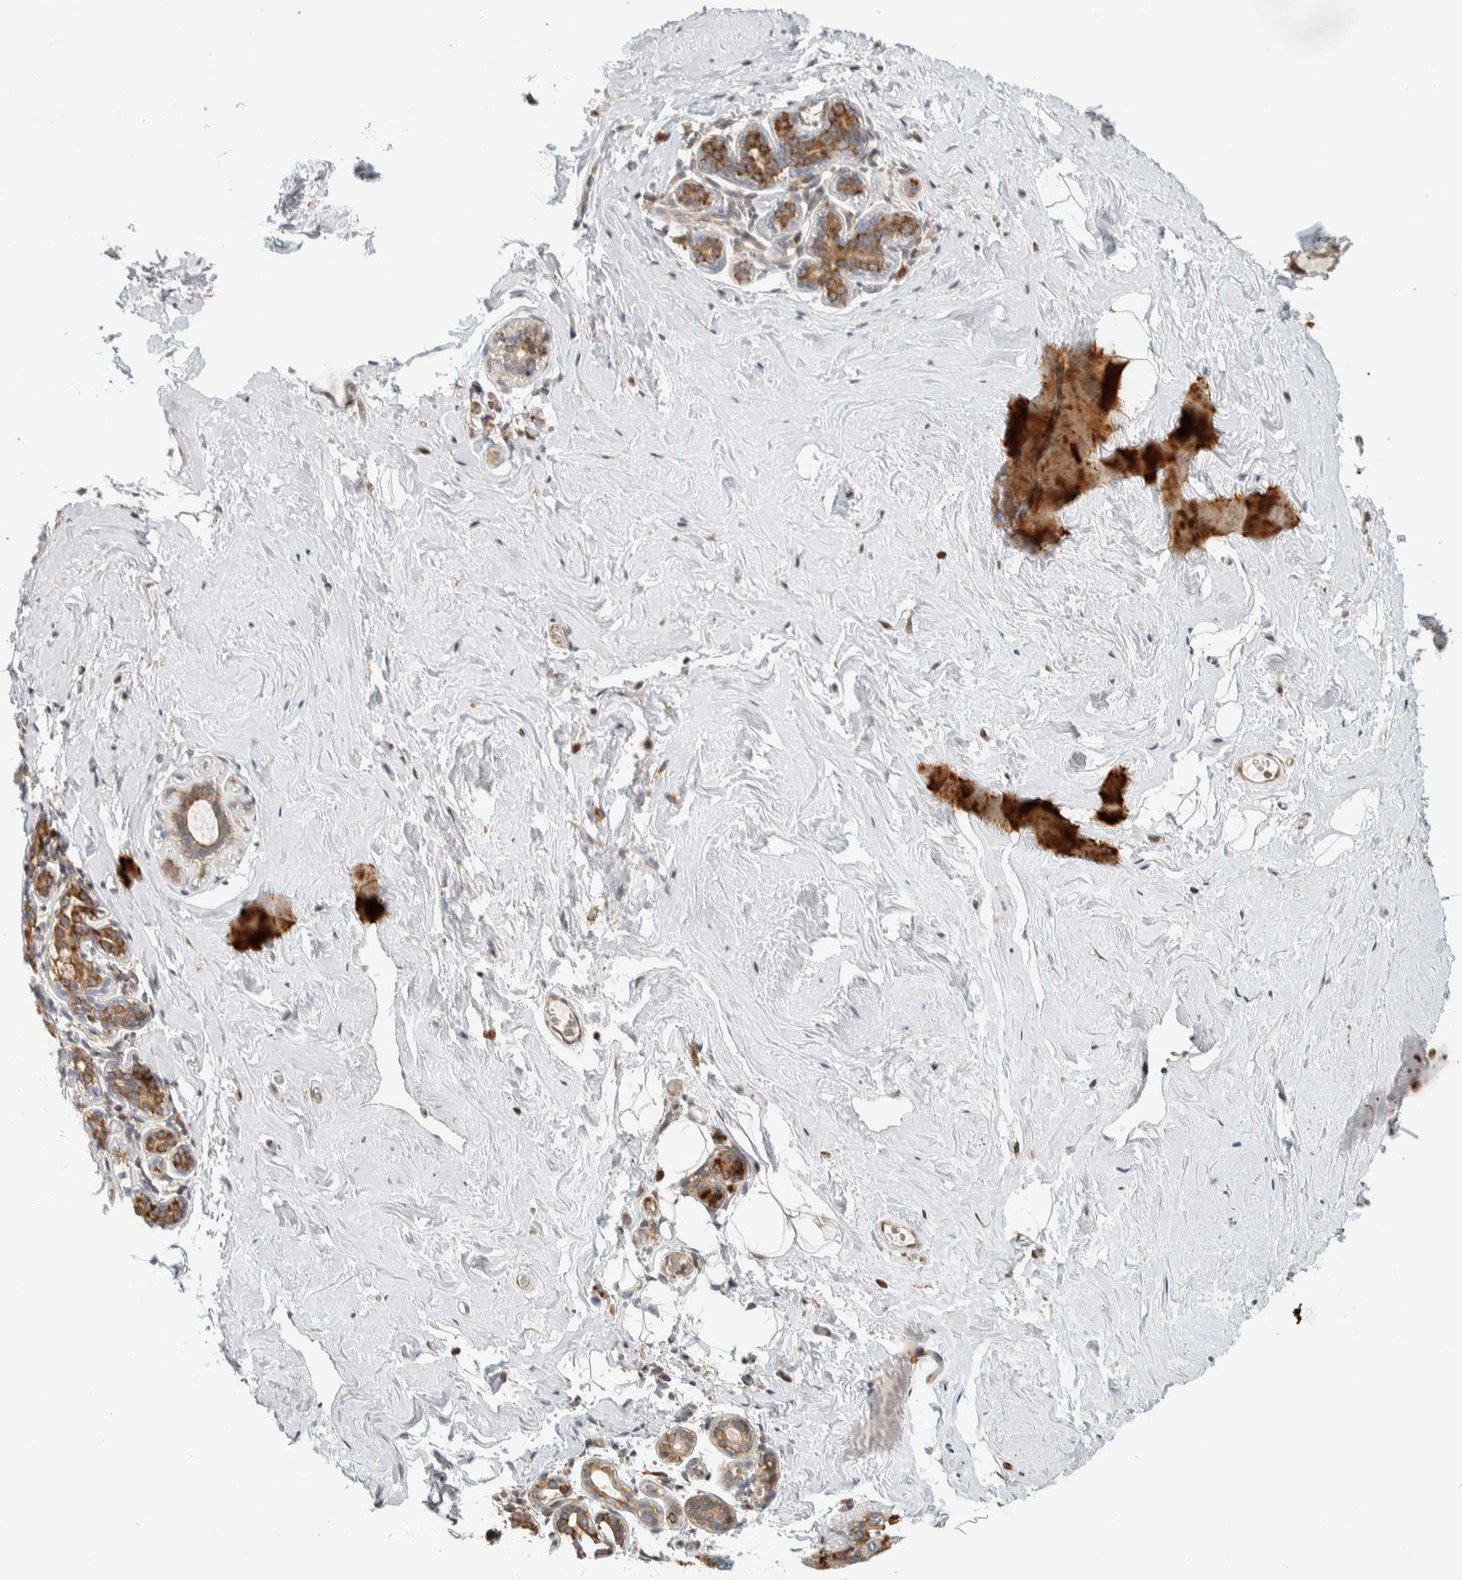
{"staining": {"intensity": "negative", "quantity": "none", "location": "none"}, "tissue": "breast", "cell_type": "Adipocytes", "image_type": "normal", "snomed": [{"axis": "morphology", "description": "Normal tissue, NOS"}, {"axis": "topography", "description": "Breast"}], "caption": "Breast stained for a protein using IHC exhibits no staining adipocytes.", "gene": "LLGL2", "patient": {"sex": "female", "age": 75}}